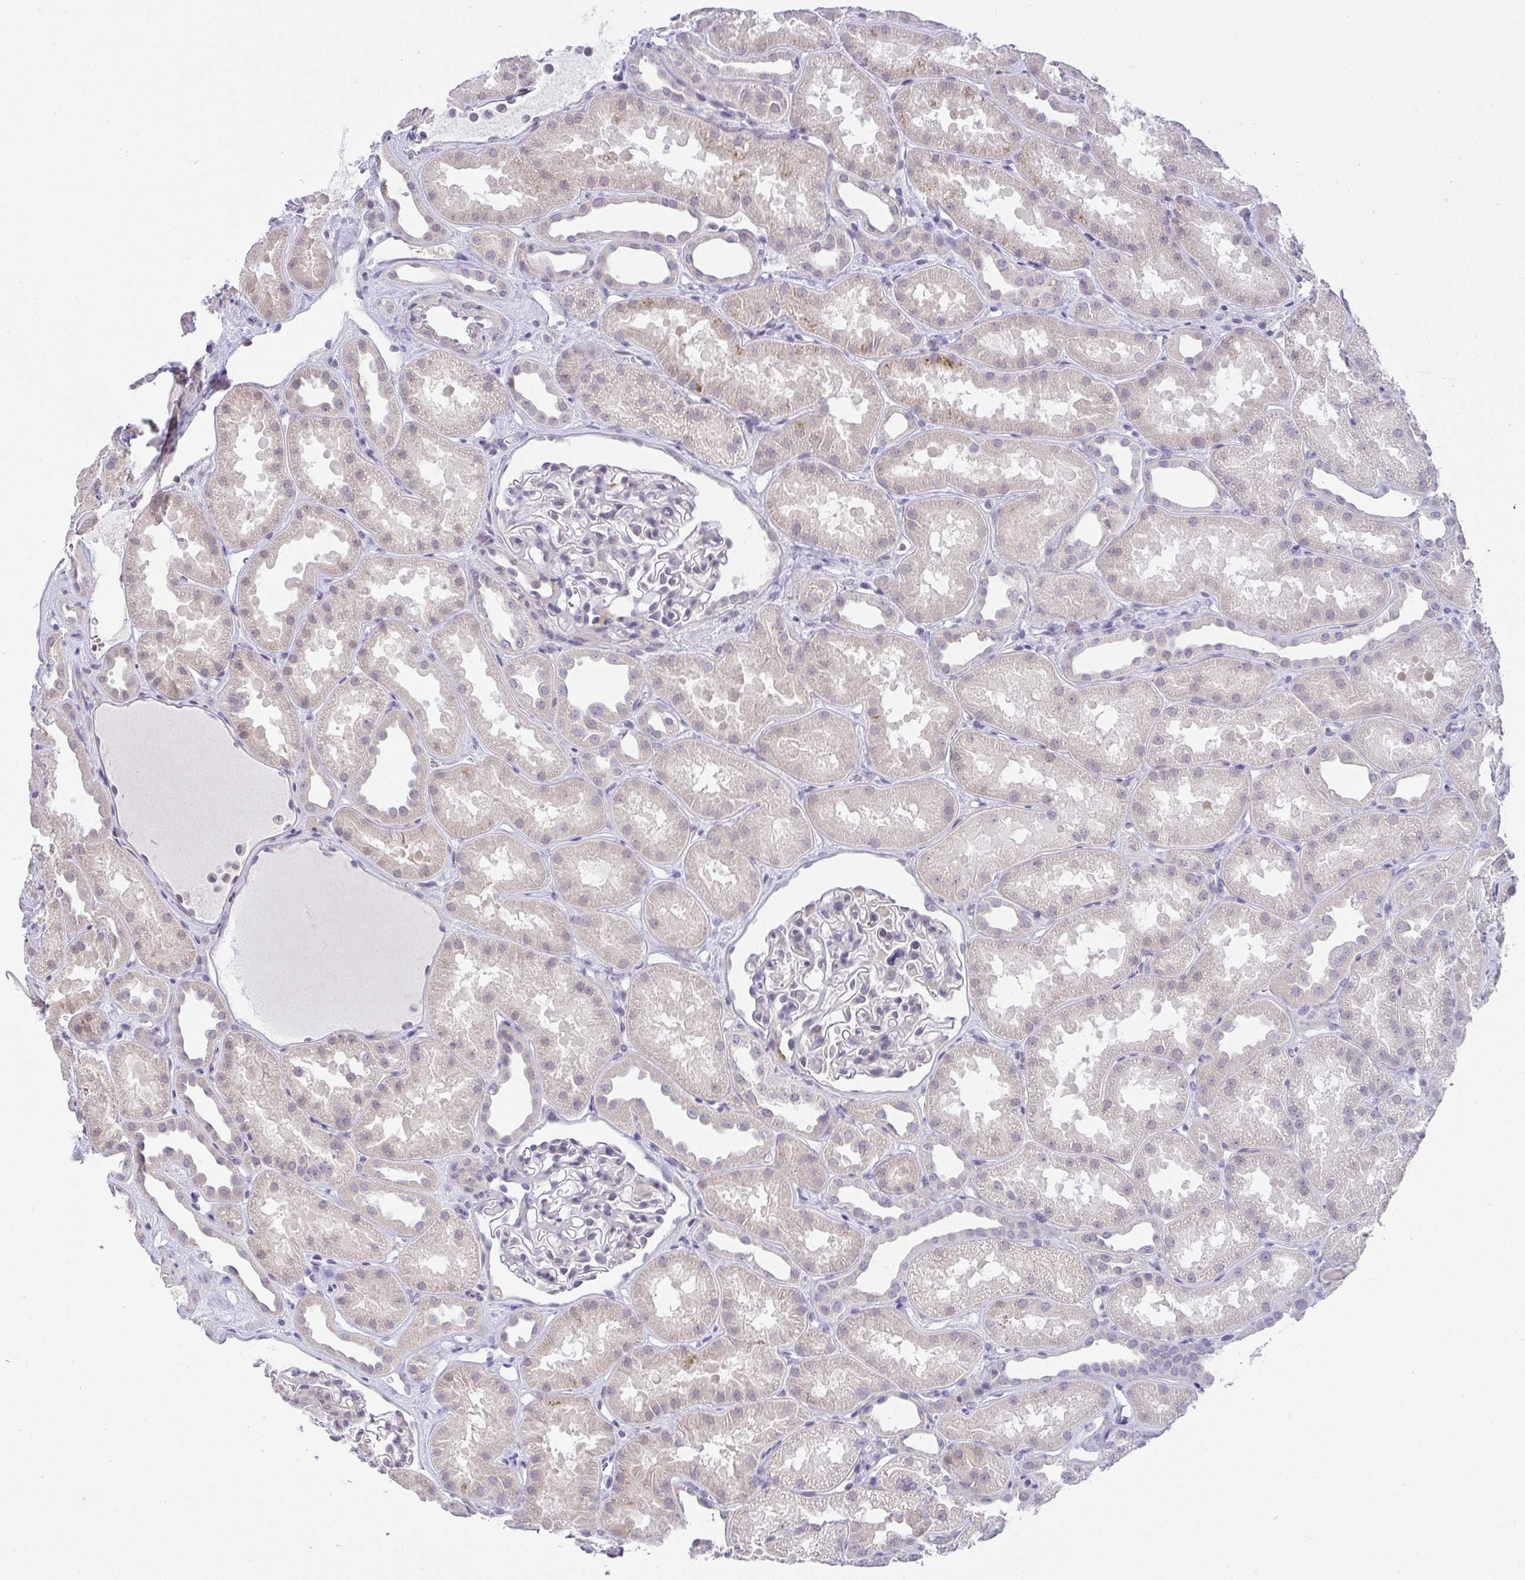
{"staining": {"intensity": "negative", "quantity": "none", "location": "none"}, "tissue": "kidney", "cell_type": "Cells in glomeruli", "image_type": "normal", "snomed": [{"axis": "morphology", "description": "Normal tissue, NOS"}, {"axis": "topography", "description": "Kidney"}], "caption": "Immunohistochemistry (IHC) photomicrograph of unremarkable kidney: human kidney stained with DAB displays no significant protein staining in cells in glomeruli. (DAB (3,3'-diaminobenzidine) IHC, high magnification).", "gene": "CACNA1S", "patient": {"sex": "male", "age": 61}}